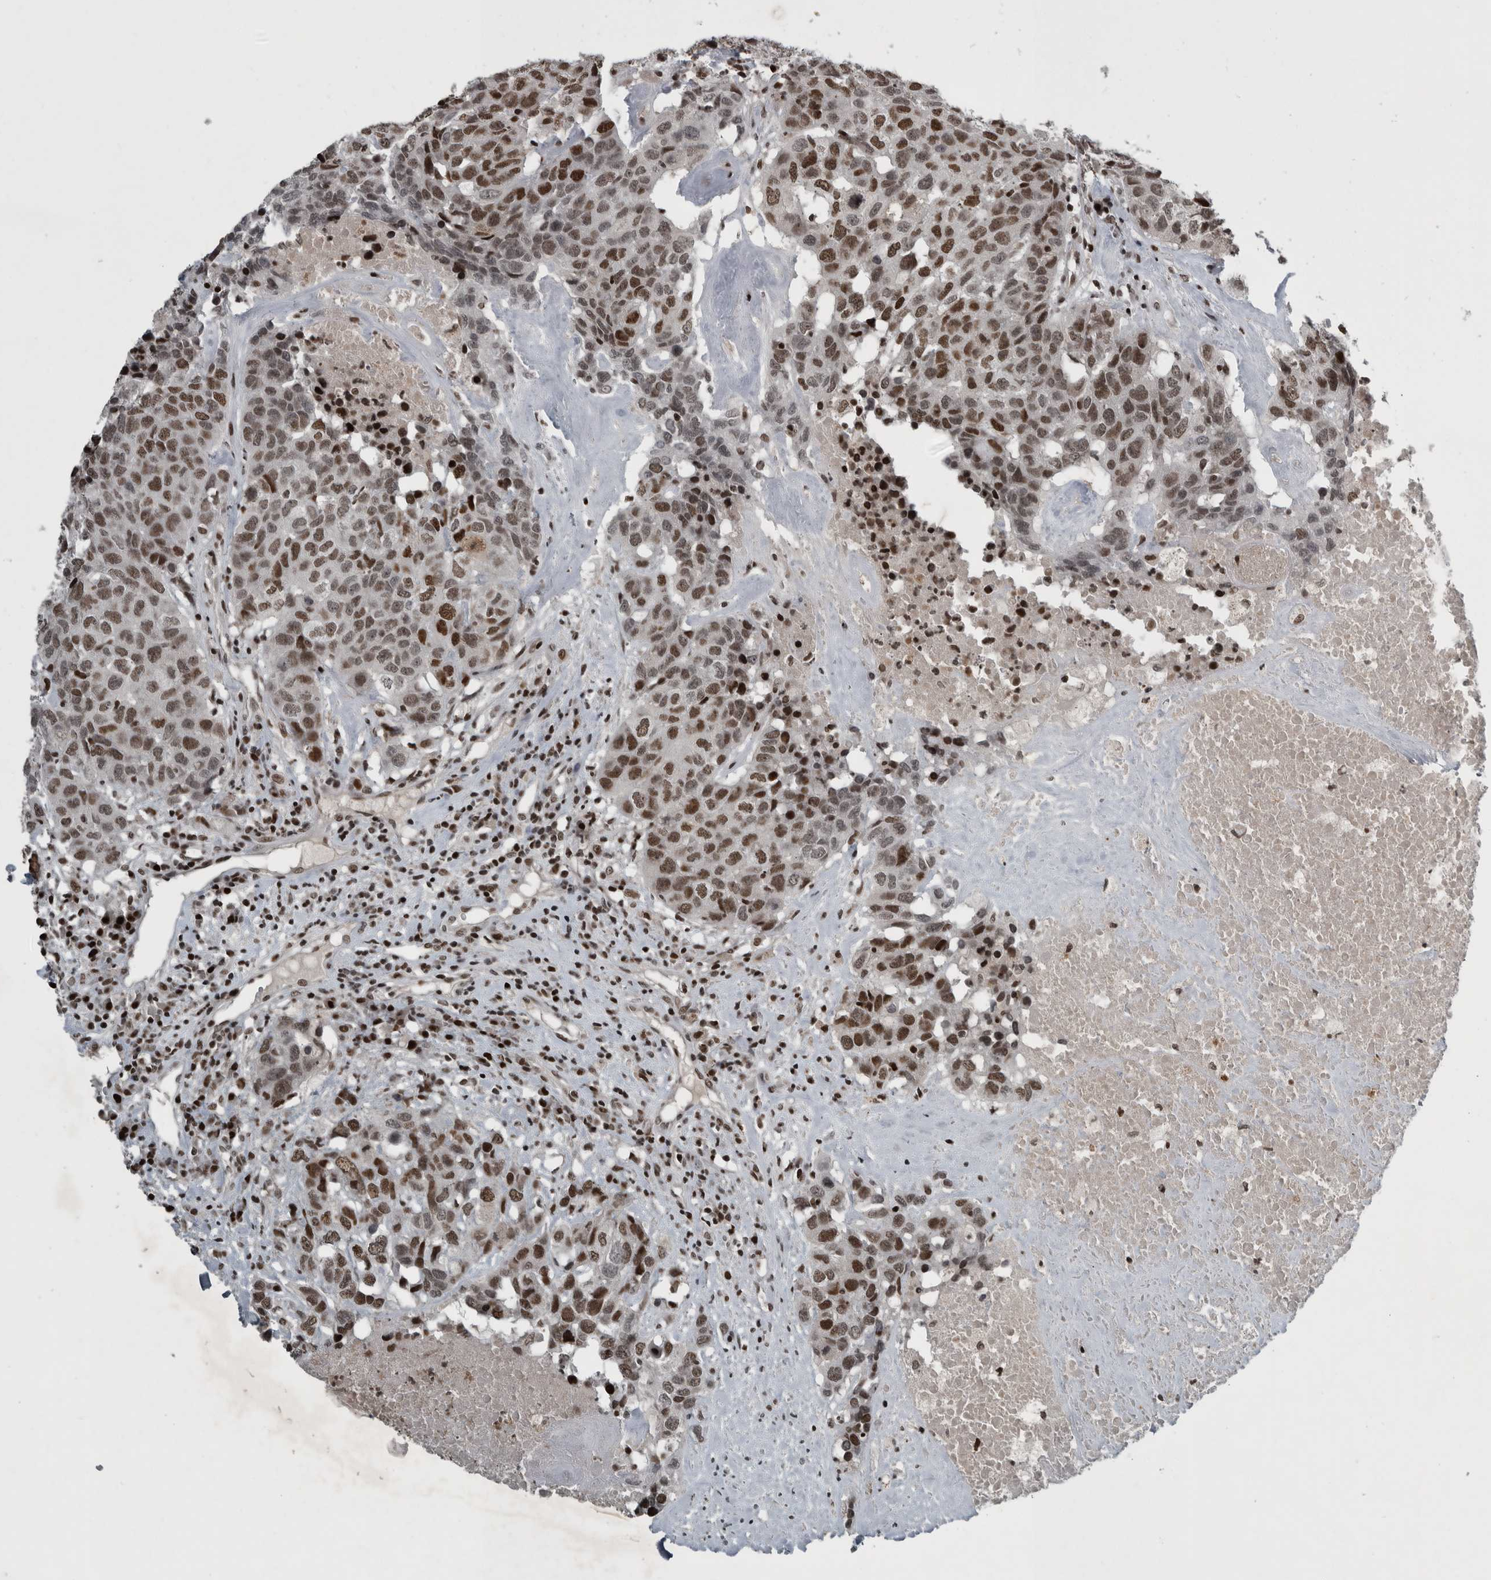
{"staining": {"intensity": "moderate", "quantity": ">75%", "location": "nuclear"}, "tissue": "head and neck cancer", "cell_type": "Tumor cells", "image_type": "cancer", "snomed": [{"axis": "morphology", "description": "Squamous cell carcinoma, NOS"}, {"axis": "topography", "description": "Head-Neck"}], "caption": "The photomicrograph shows a brown stain indicating the presence of a protein in the nuclear of tumor cells in head and neck cancer.", "gene": "UNC50", "patient": {"sex": "male", "age": 66}}